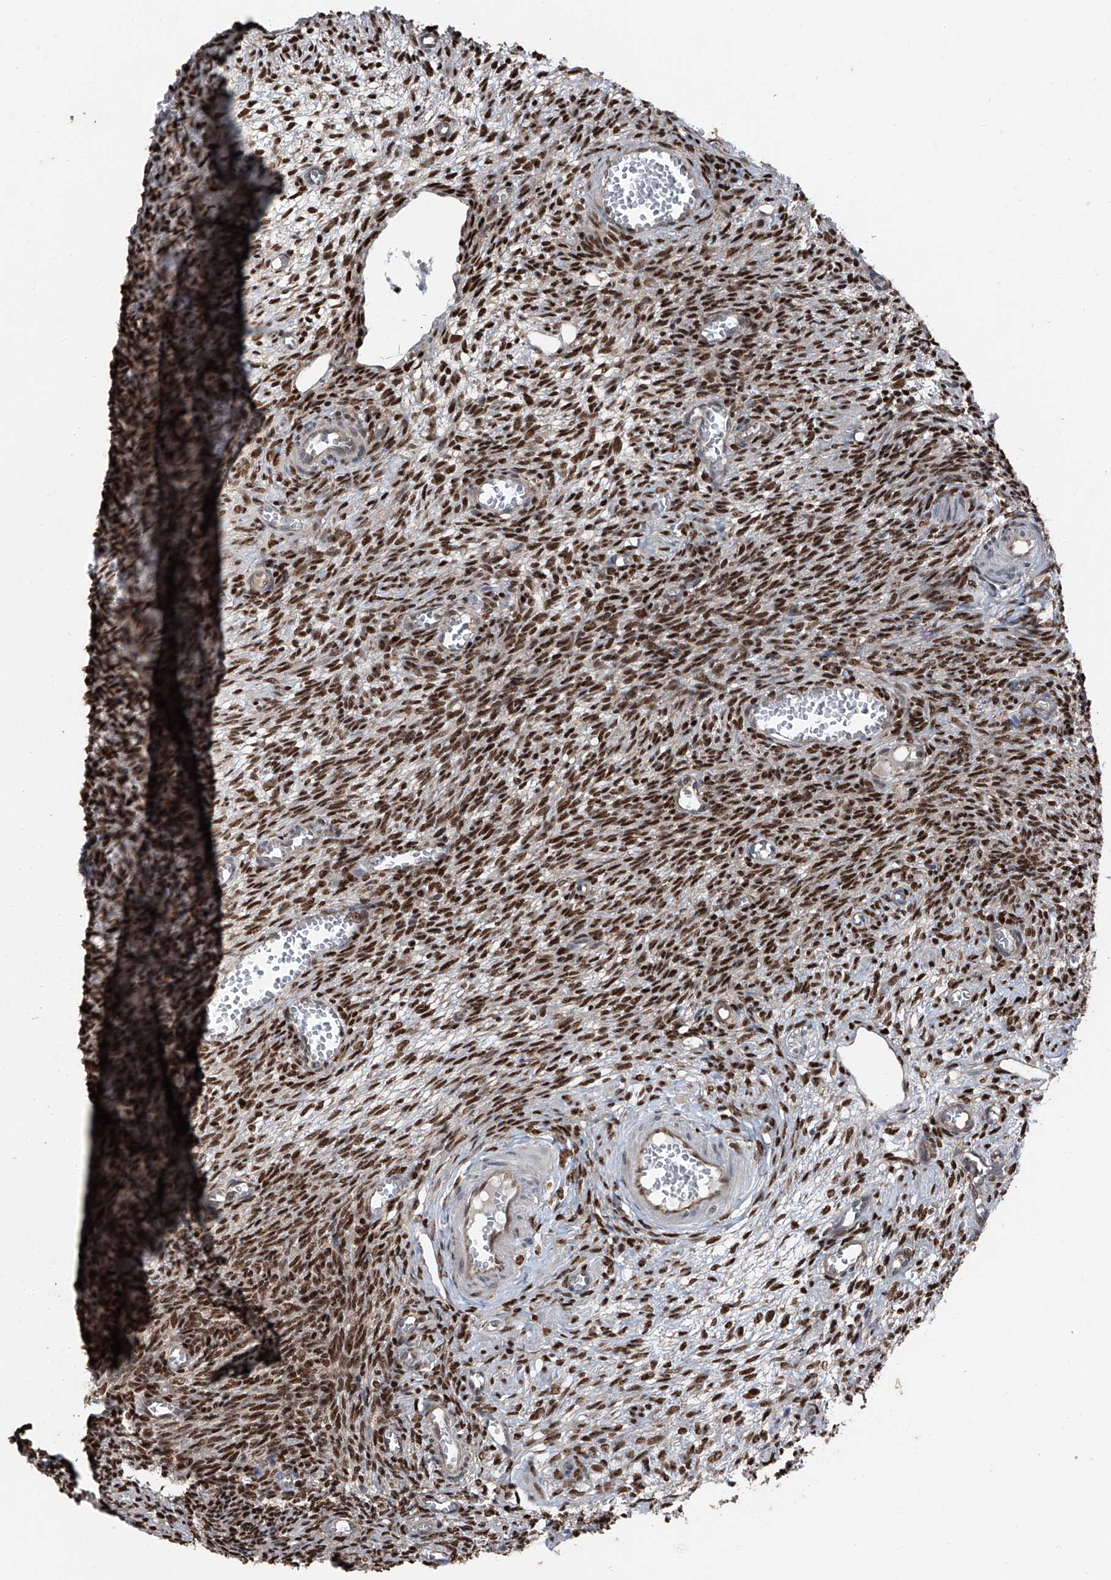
{"staining": {"intensity": "strong", "quantity": ">75%", "location": "nuclear"}, "tissue": "ovary", "cell_type": "Ovarian stroma cells", "image_type": "normal", "snomed": [{"axis": "morphology", "description": "Normal tissue, NOS"}, {"axis": "topography", "description": "Ovary"}], "caption": "Ovarian stroma cells show strong nuclear expression in approximately >75% of cells in unremarkable ovary. The protein of interest is stained brown, and the nuclei are stained in blue (DAB IHC with brightfield microscopy, high magnification).", "gene": "FKBP5", "patient": {"sex": "female", "age": 27}}